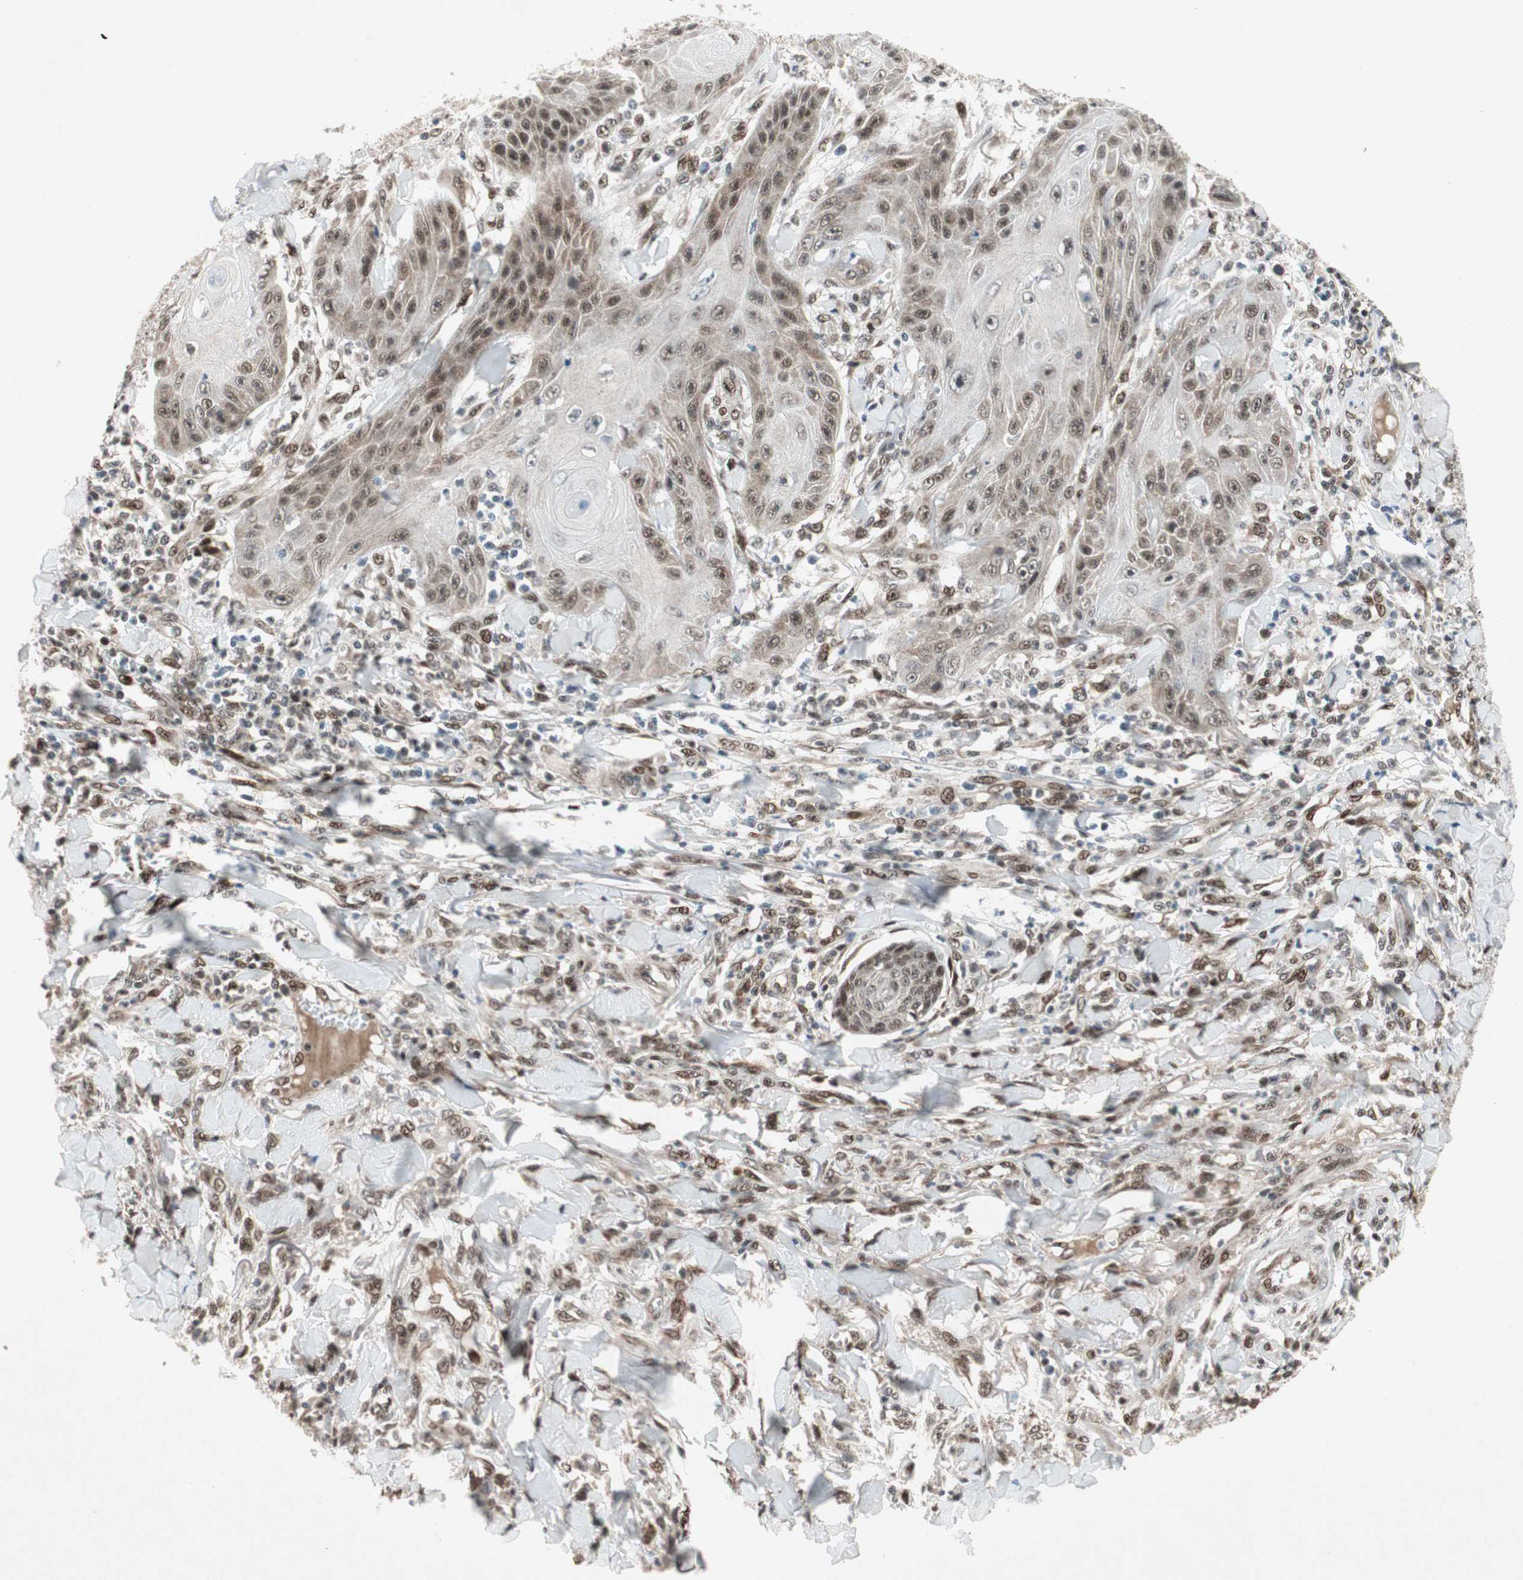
{"staining": {"intensity": "moderate", "quantity": ">75%", "location": "nuclear"}, "tissue": "skin cancer", "cell_type": "Tumor cells", "image_type": "cancer", "snomed": [{"axis": "morphology", "description": "Squamous cell carcinoma, NOS"}, {"axis": "topography", "description": "Skin"}], "caption": "The histopathology image shows immunohistochemical staining of skin squamous cell carcinoma. There is moderate nuclear positivity is seen in approximately >75% of tumor cells.", "gene": "TCF12", "patient": {"sex": "female", "age": 78}}